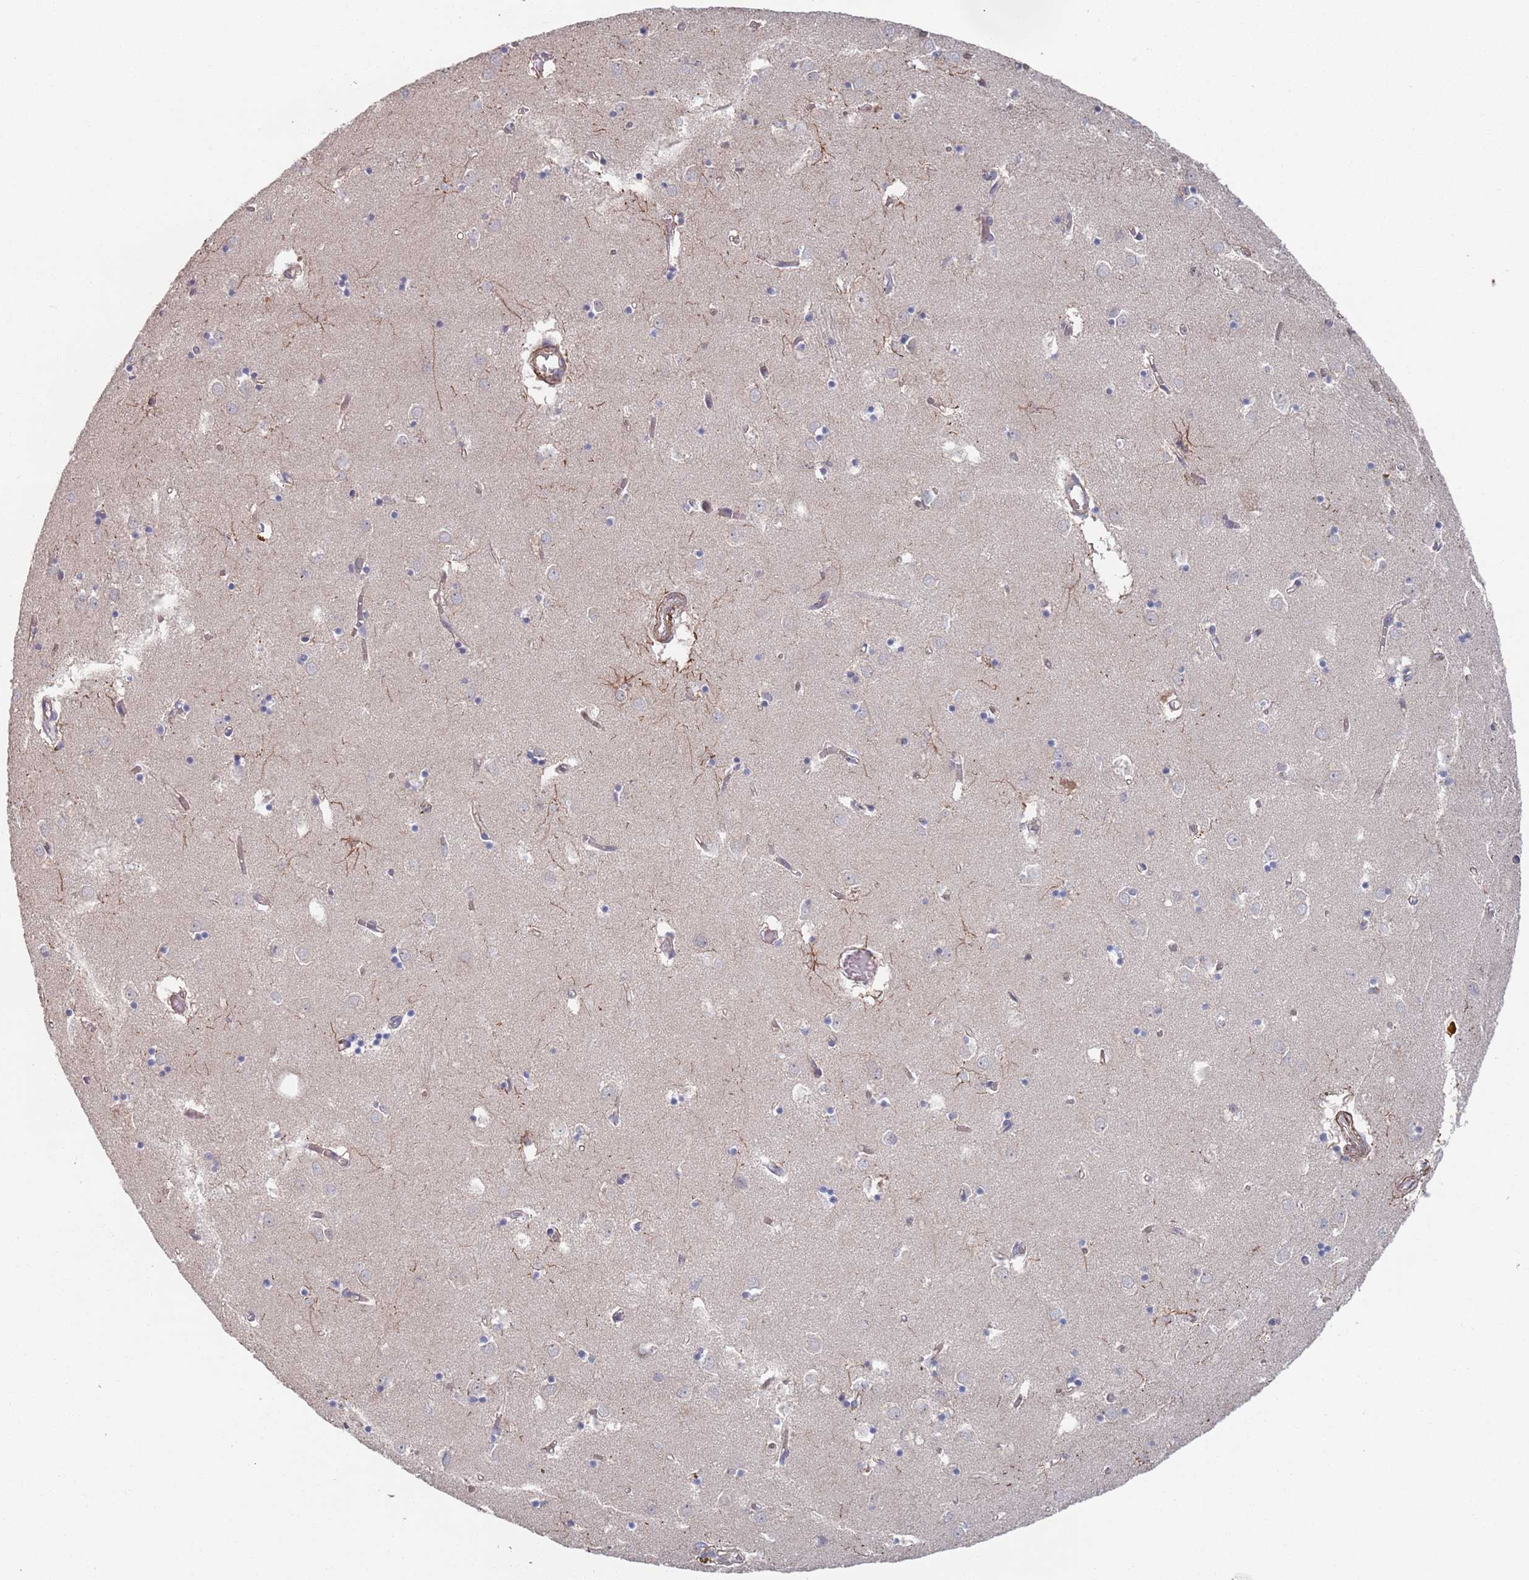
{"staining": {"intensity": "negative", "quantity": "none", "location": "none"}, "tissue": "caudate", "cell_type": "Glial cells", "image_type": "normal", "snomed": [{"axis": "morphology", "description": "Normal tissue, NOS"}, {"axis": "topography", "description": "Lateral ventricle wall"}], "caption": "Immunohistochemistry micrograph of unremarkable human caudate stained for a protein (brown), which shows no staining in glial cells. Brightfield microscopy of immunohistochemistry stained with DAB (brown) and hematoxylin (blue), captured at high magnification.", "gene": "PLEKHA4", "patient": {"sex": "male", "age": 70}}